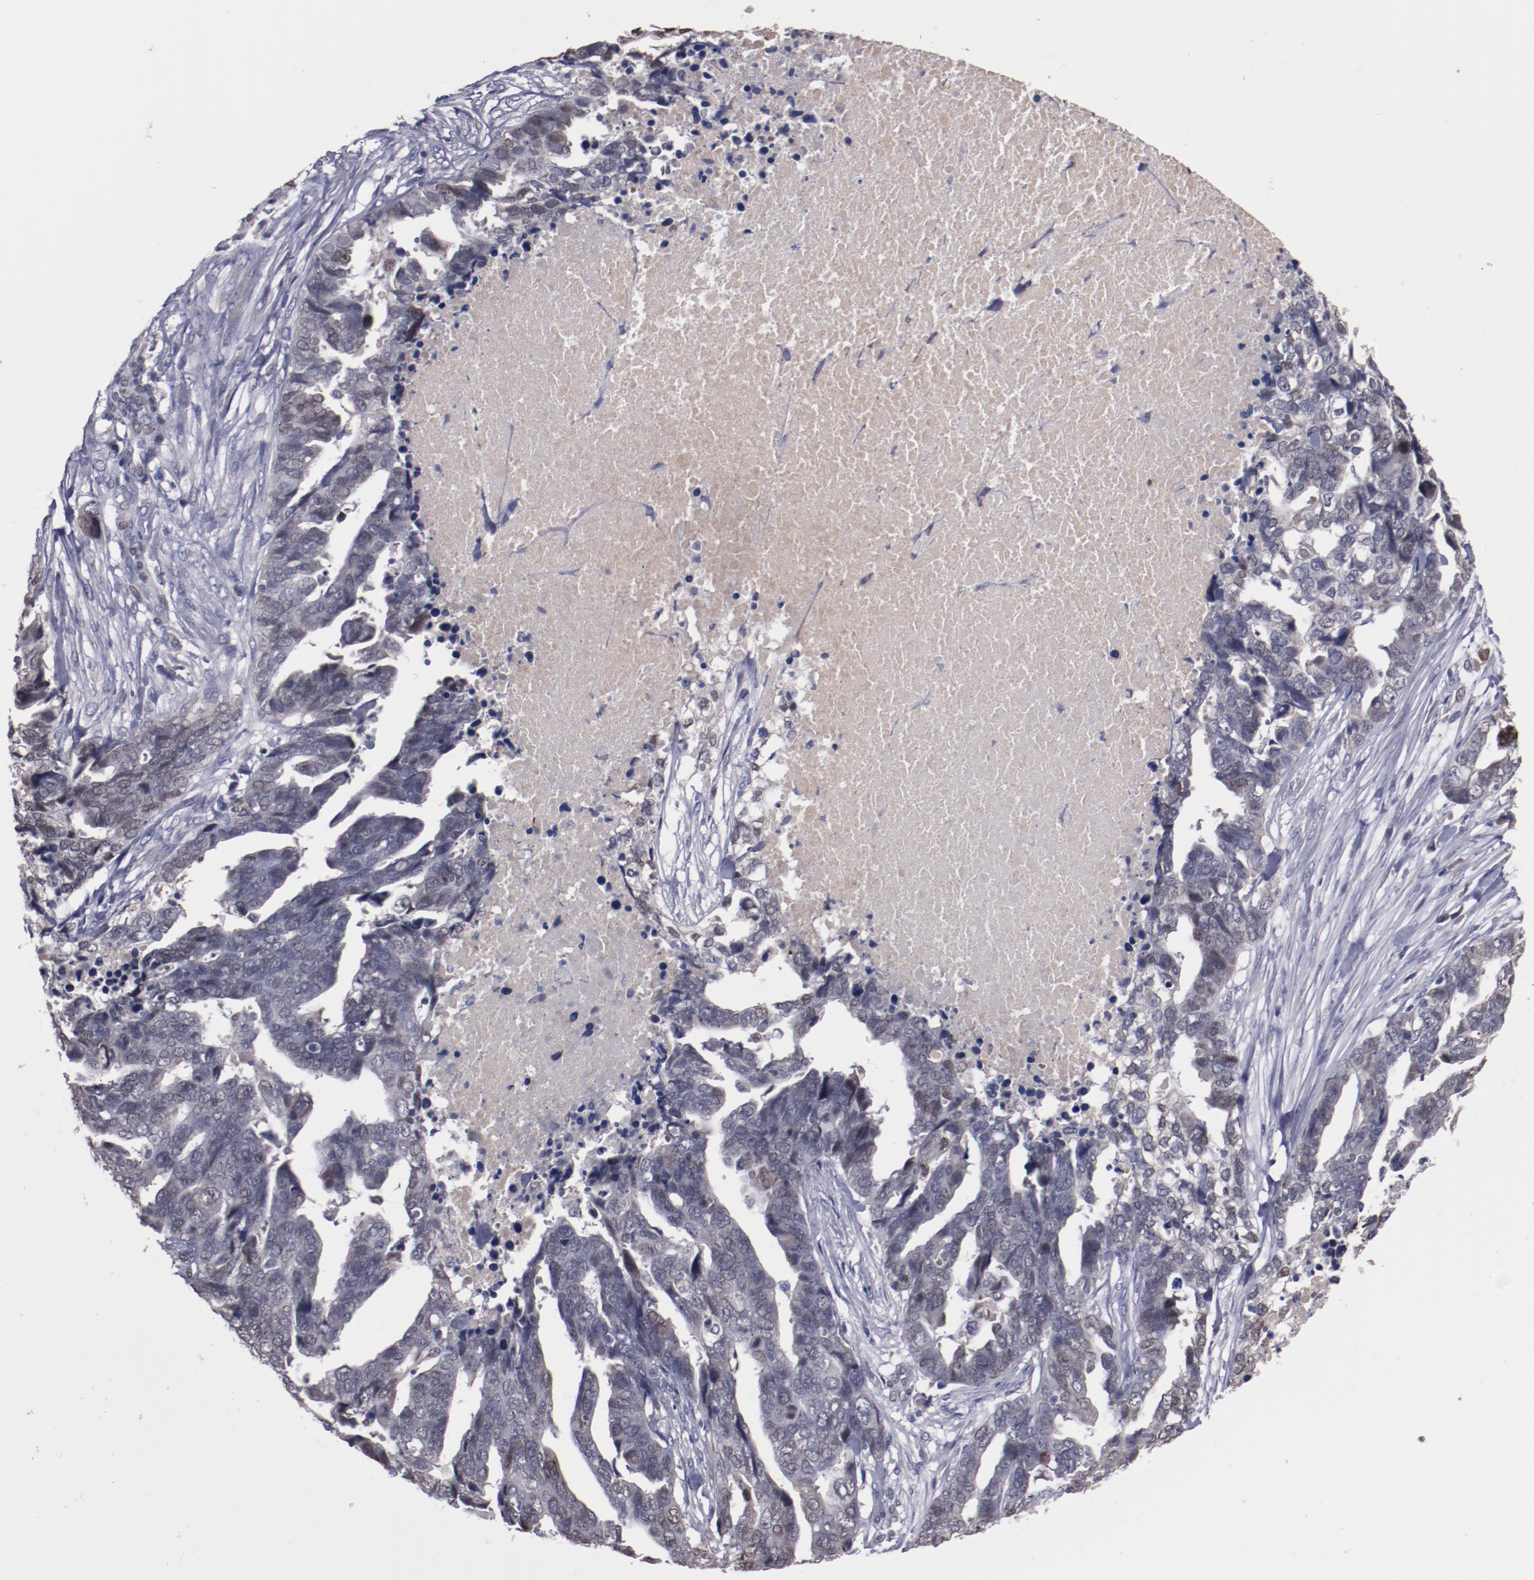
{"staining": {"intensity": "weak", "quantity": "<25%", "location": "cytoplasmic/membranous,nuclear"}, "tissue": "ovarian cancer", "cell_type": "Tumor cells", "image_type": "cancer", "snomed": [{"axis": "morphology", "description": "Normal tissue, NOS"}, {"axis": "morphology", "description": "Cystadenocarcinoma, serous, NOS"}, {"axis": "topography", "description": "Fallopian tube"}, {"axis": "topography", "description": "Ovary"}], "caption": "The image reveals no staining of tumor cells in ovarian cancer (serous cystadenocarcinoma).", "gene": "FAM81A", "patient": {"sex": "female", "age": 56}}